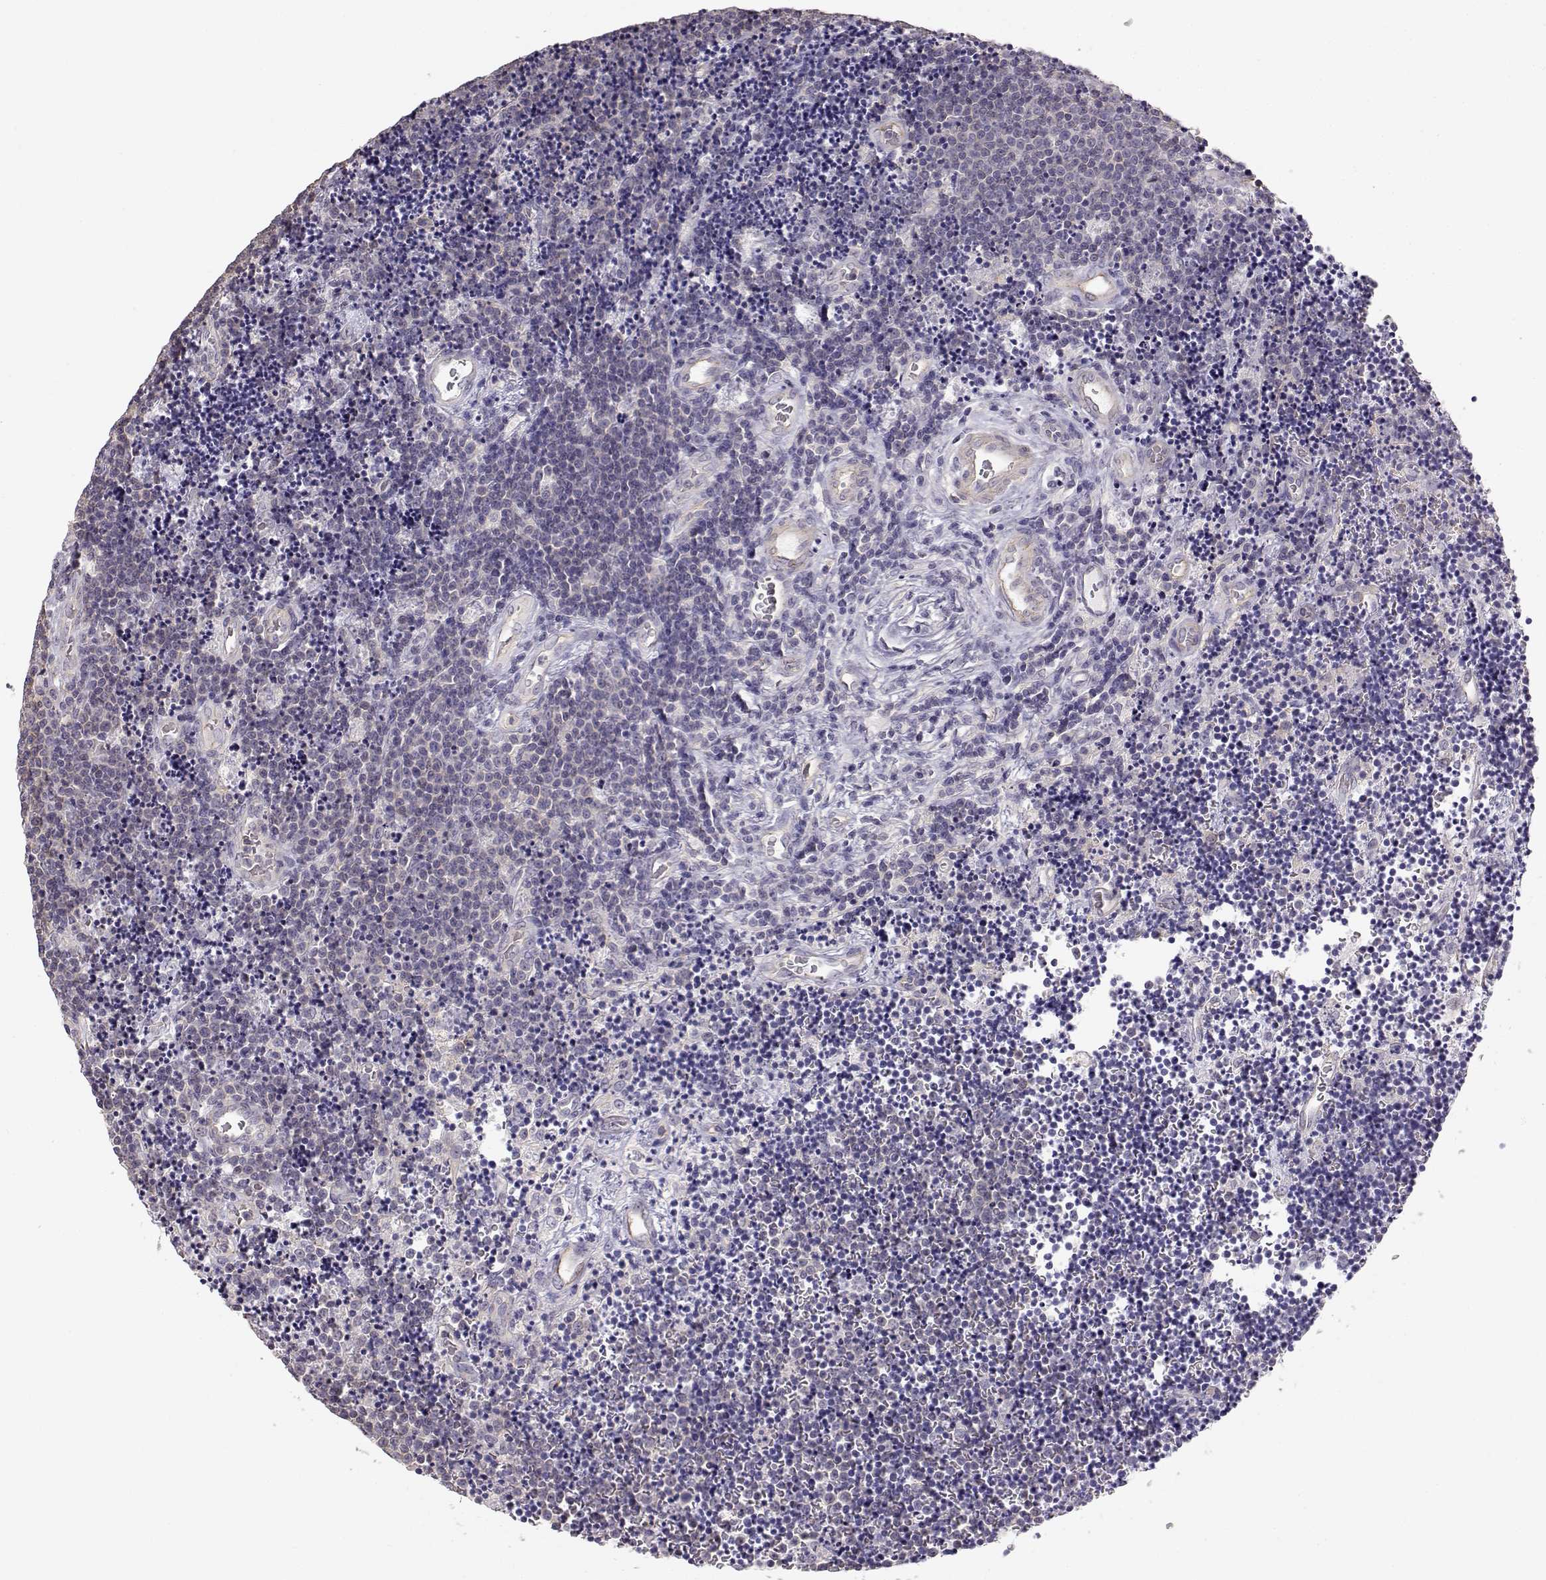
{"staining": {"intensity": "negative", "quantity": "none", "location": "none"}, "tissue": "lymphoma", "cell_type": "Tumor cells", "image_type": "cancer", "snomed": [{"axis": "morphology", "description": "Malignant lymphoma, non-Hodgkin's type, Low grade"}, {"axis": "topography", "description": "Brain"}], "caption": "A histopathology image of human lymphoma is negative for staining in tumor cells. (DAB IHC visualized using brightfield microscopy, high magnification).", "gene": "DAPL1", "patient": {"sex": "female", "age": 66}}